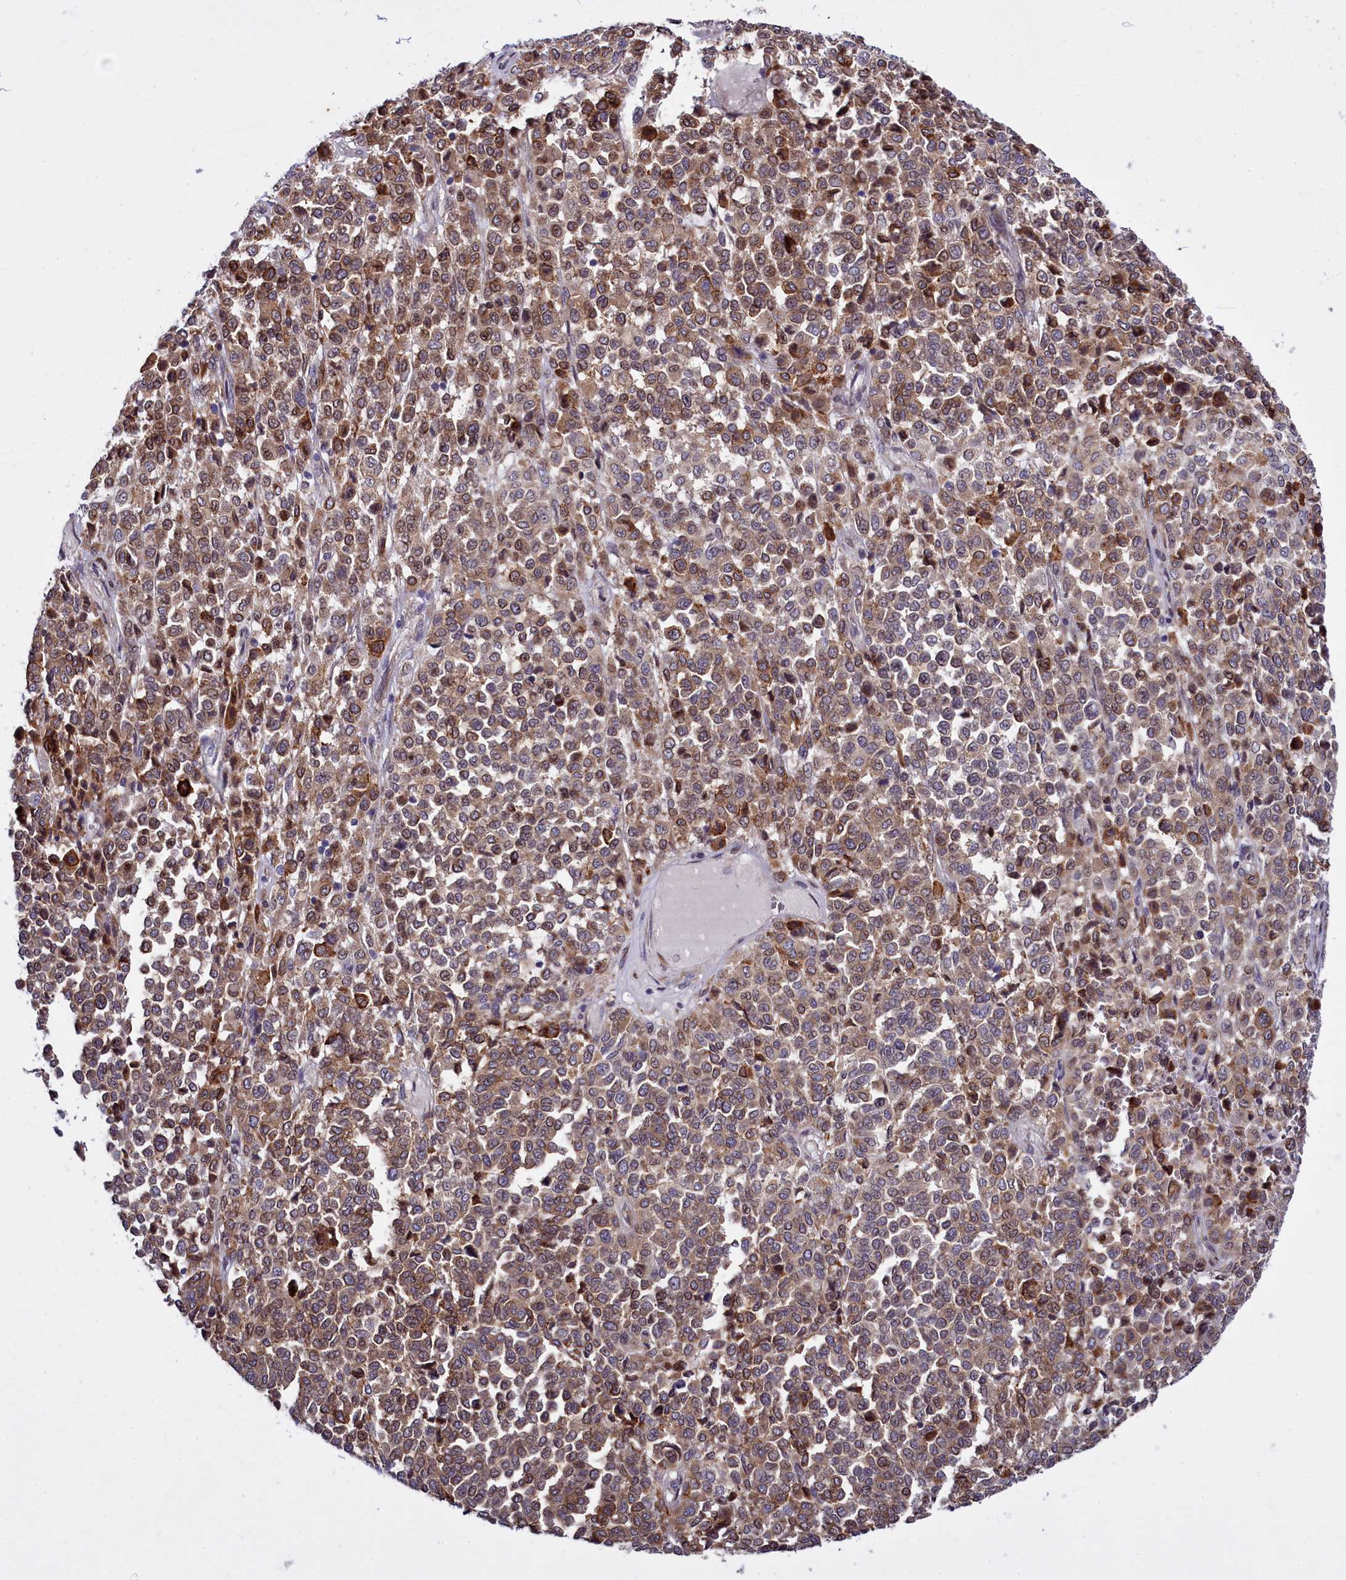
{"staining": {"intensity": "weak", "quantity": ">75%", "location": "cytoplasmic/membranous"}, "tissue": "melanoma", "cell_type": "Tumor cells", "image_type": "cancer", "snomed": [{"axis": "morphology", "description": "Malignant melanoma, Metastatic site"}, {"axis": "topography", "description": "Pancreas"}], "caption": "DAB immunohistochemical staining of melanoma demonstrates weak cytoplasmic/membranous protein positivity in about >75% of tumor cells.", "gene": "RAPGEF4", "patient": {"sex": "female", "age": 30}}